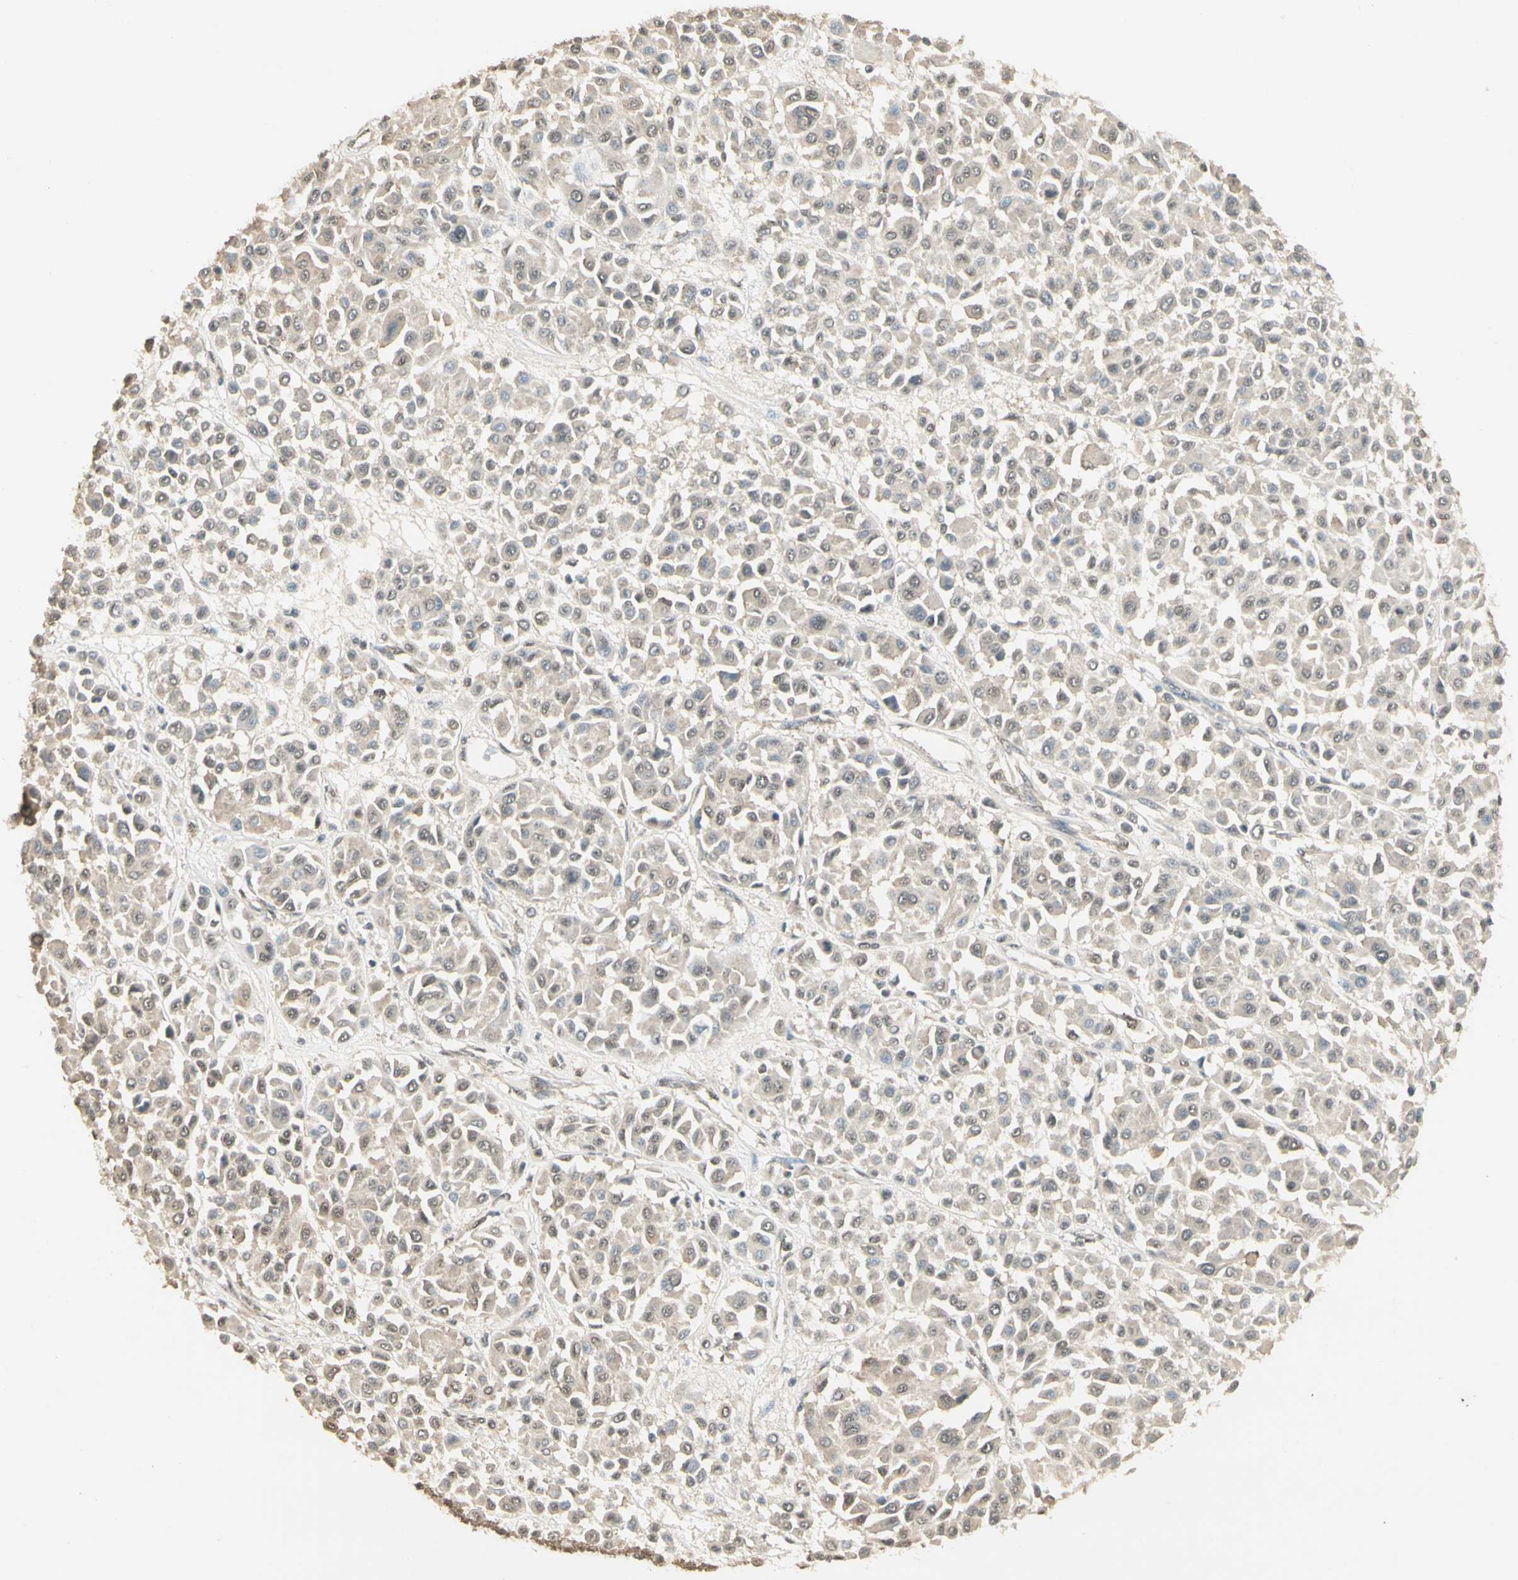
{"staining": {"intensity": "weak", "quantity": "25%-75%", "location": "cytoplasmic/membranous"}, "tissue": "melanoma", "cell_type": "Tumor cells", "image_type": "cancer", "snomed": [{"axis": "morphology", "description": "Malignant melanoma, Metastatic site"}, {"axis": "topography", "description": "Soft tissue"}], "caption": "Immunohistochemical staining of human melanoma exhibits low levels of weak cytoplasmic/membranous protein positivity in approximately 25%-75% of tumor cells.", "gene": "SGCA", "patient": {"sex": "male", "age": 41}}